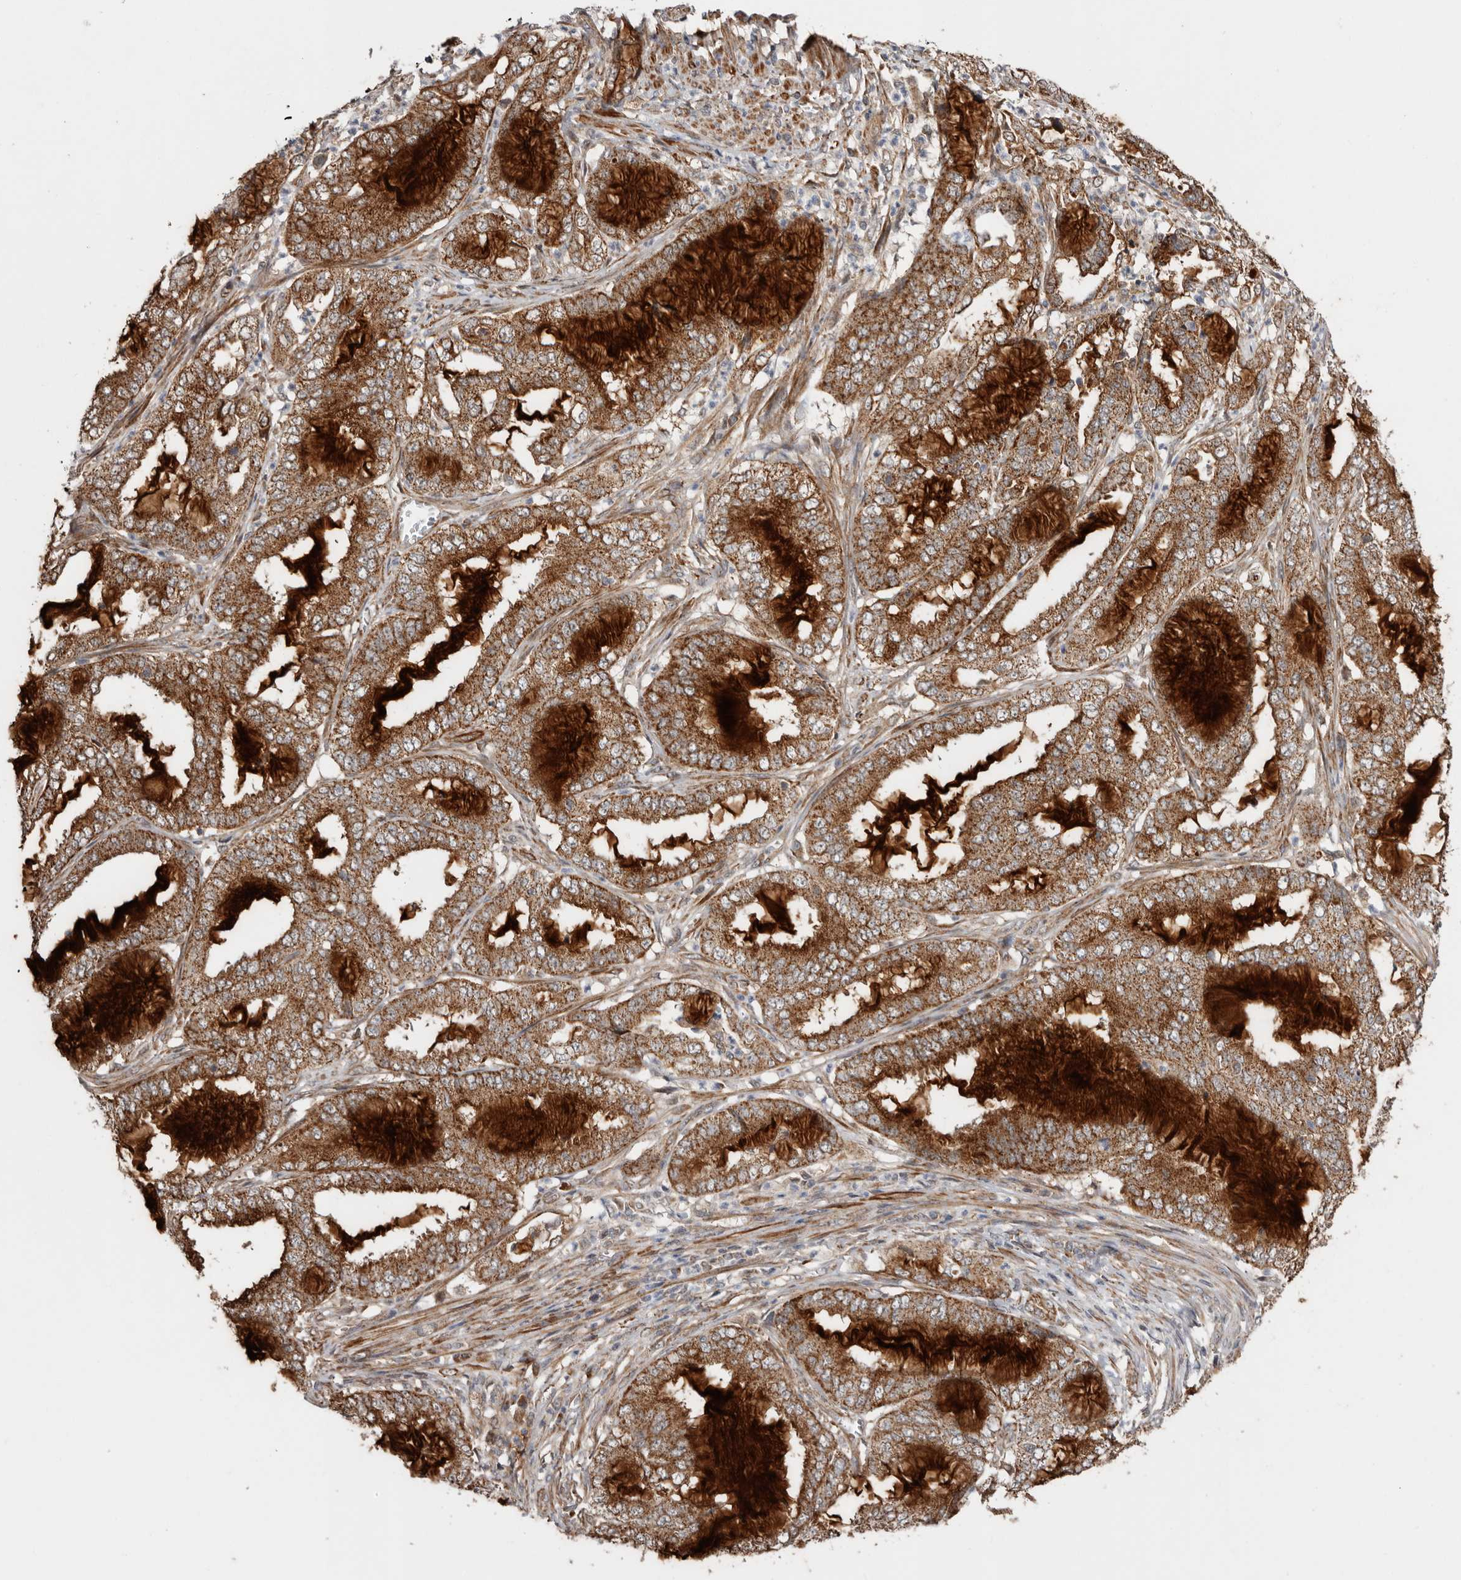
{"staining": {"intensity": "strong", "quantity": ">75%", "location": "cytoplasmic/membranous"}, "tissue": "endometrial cancer", "cell_type": "Tumor cells", "image_type": "cancer", "snomed": [{"axis": "morphology", "description": "Adenocarcinoma, NOS"}, {"axis": "topography", "description": "Endometrium"}], "caption": "This micrograph displays immunohistochemistry staining of endometrial cancer (adenocarcinoma), with high strong cytoplasmic/membranous expression in about >75% of tumor cells.", "gene": "PROKR1", "patient": {"sex": "female", "age": 51}}